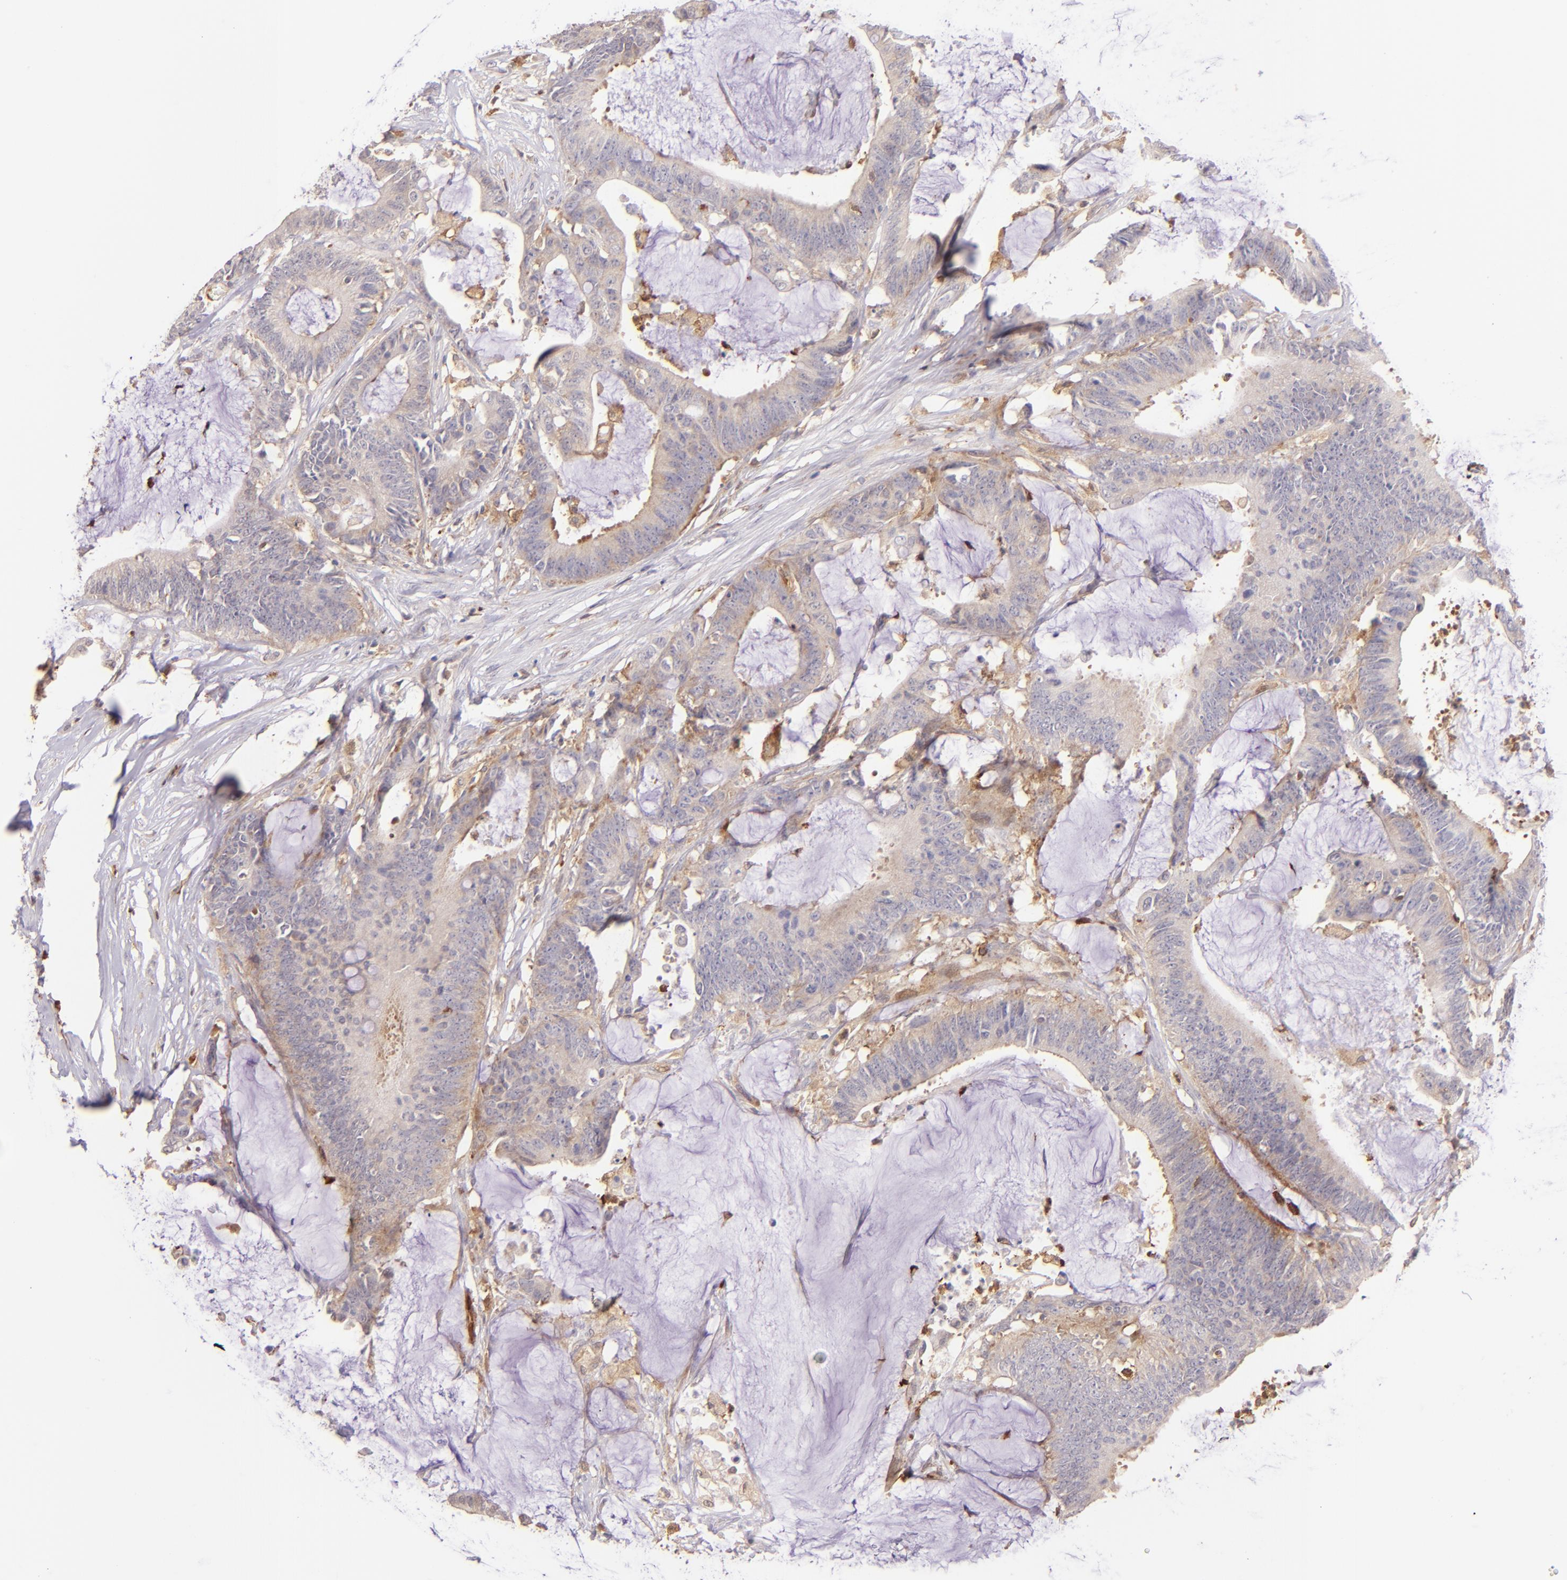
{"staining": {"intensity": "weak", "quantity": "25%-75%", "location": "cytoplasmic/membranous"}, "tissue": "colorectal cancer", "cell_type": "Tumor cells", "image_type": "cancer", "snomed": [{"axis": "morphology", "description": "Adenocarcinoma, NOS"}, {"axis": "topography", "description": "Rectum"}], "caption": "There is low levels of weak cytoplasmic/membranous staining in tumor cells of colorectal adenocarcinoma, as demonstrated by immunohistochemical staining (brown color).", "gene": "BTK", "patient": {"sex": "female", "age": 66}}